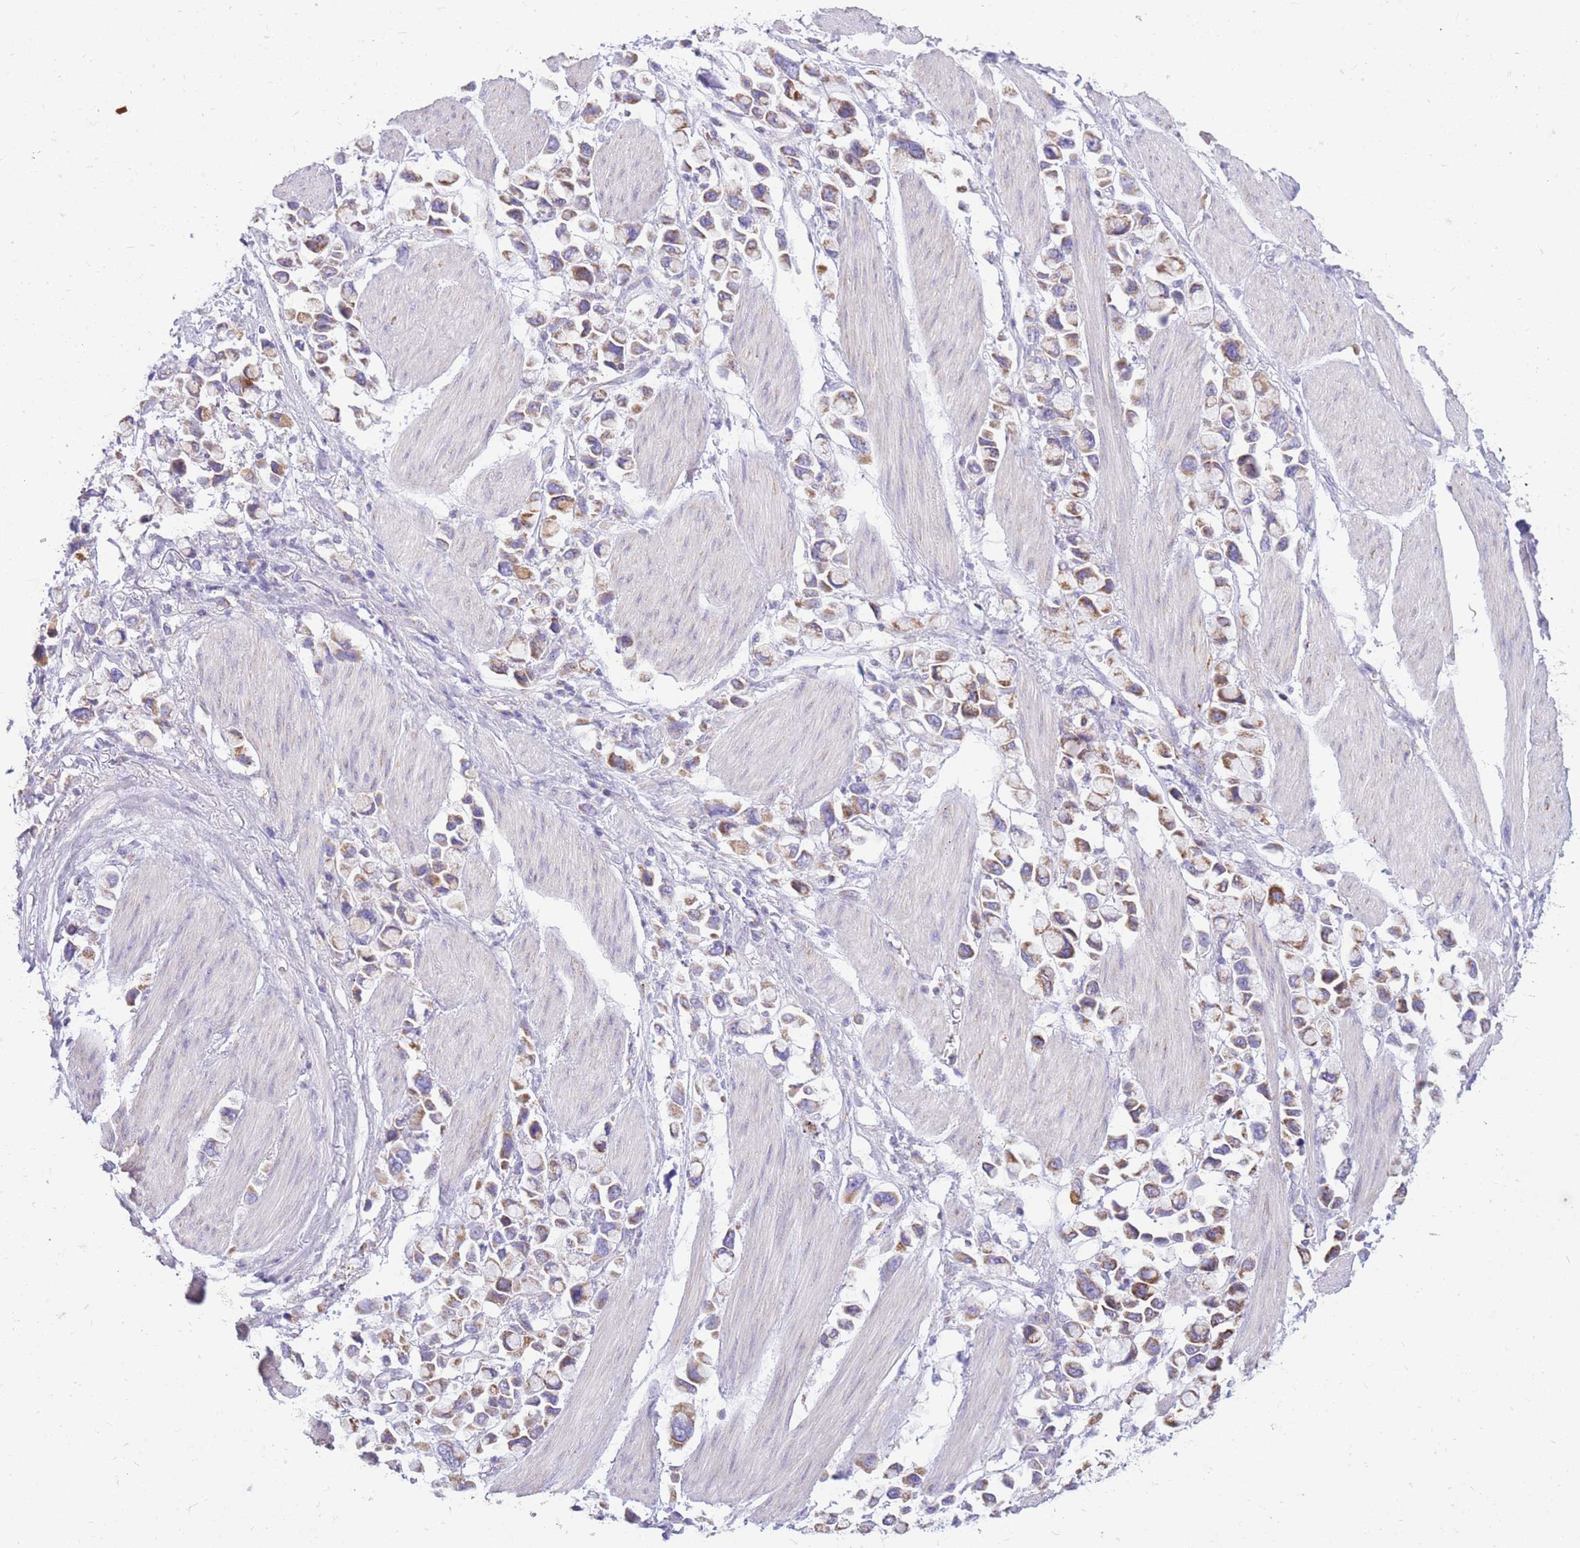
{"staining": {"intensity": "moderate", "quantity": ">75%", "location": "cytoplasmic/membranous"}, "tissue": "stomach cancer", "cell_type": "Tumor cells", "image_type": "cancer", "snomed": [{"axis": "morphology", "description": "Adenocarcinoma, NOS"}, {"axis": "topography", "description": "Stomach"}], "caption": "Immunohistochemical staining of human stomach cancer displays medium levels of moderate cytoplasmic/membranous protein expression in approximately >75% of tumor cells.", "gene": "PCSK1", "patient": {"sex": "female", "age": 81}}